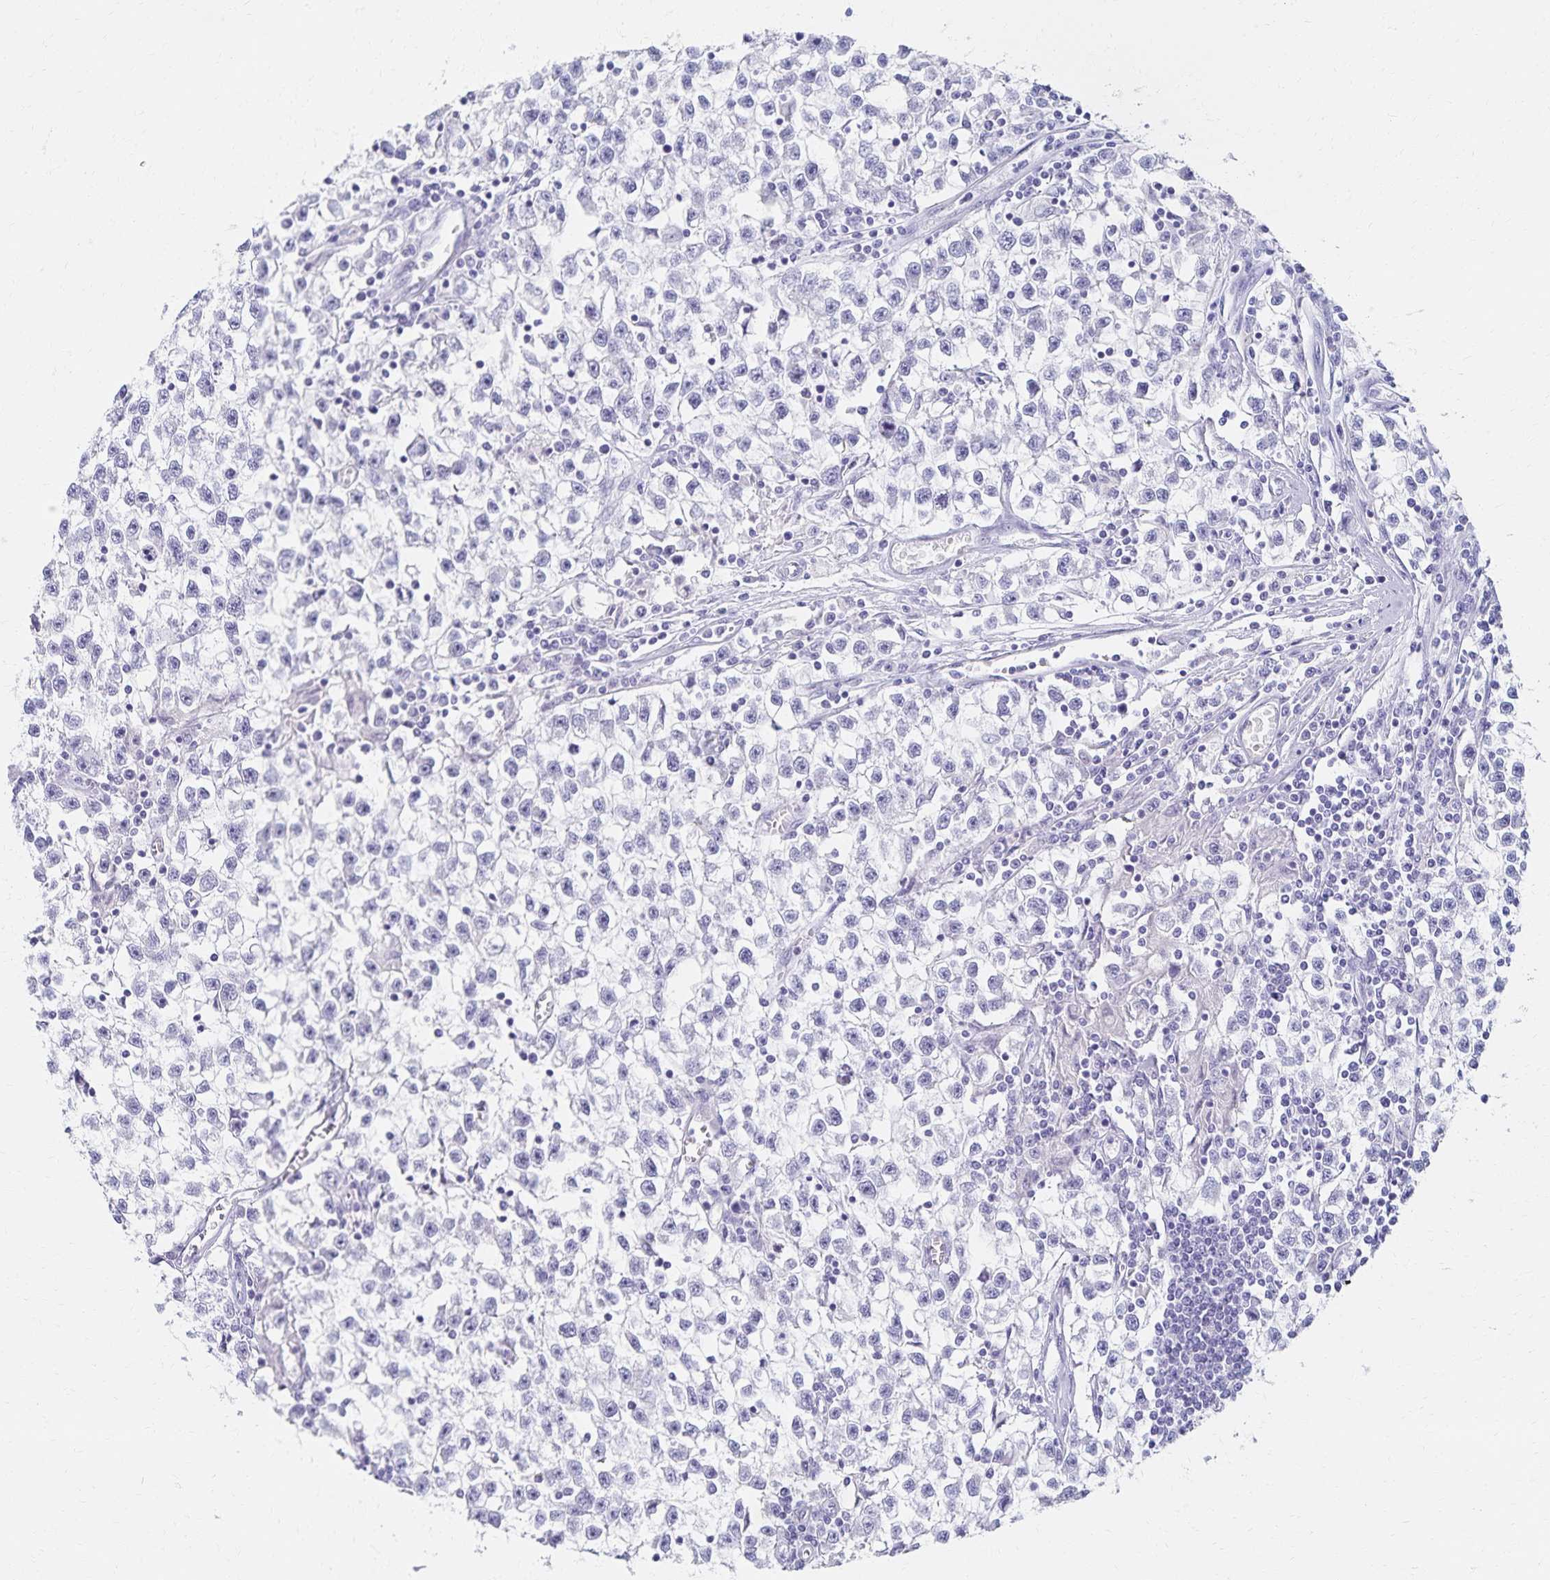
{"staining": {"intensity": "negative", "quantity": "none", "location": "none"}, "tissue": "testis cancer", "cell_type": "Tumor cells", "image_type": "cancer", "snomed": [{"axis": "morphology", "description": "Seminoma, NOS"}, {"axis": "topography", "description": "Testis"}], "caption": "Testis seminoma was stained to show a protein in brown. There is no significant expression in tumor cells.", "gene": "C2orf50", "patient": {"sex": "male", "age": 31}}